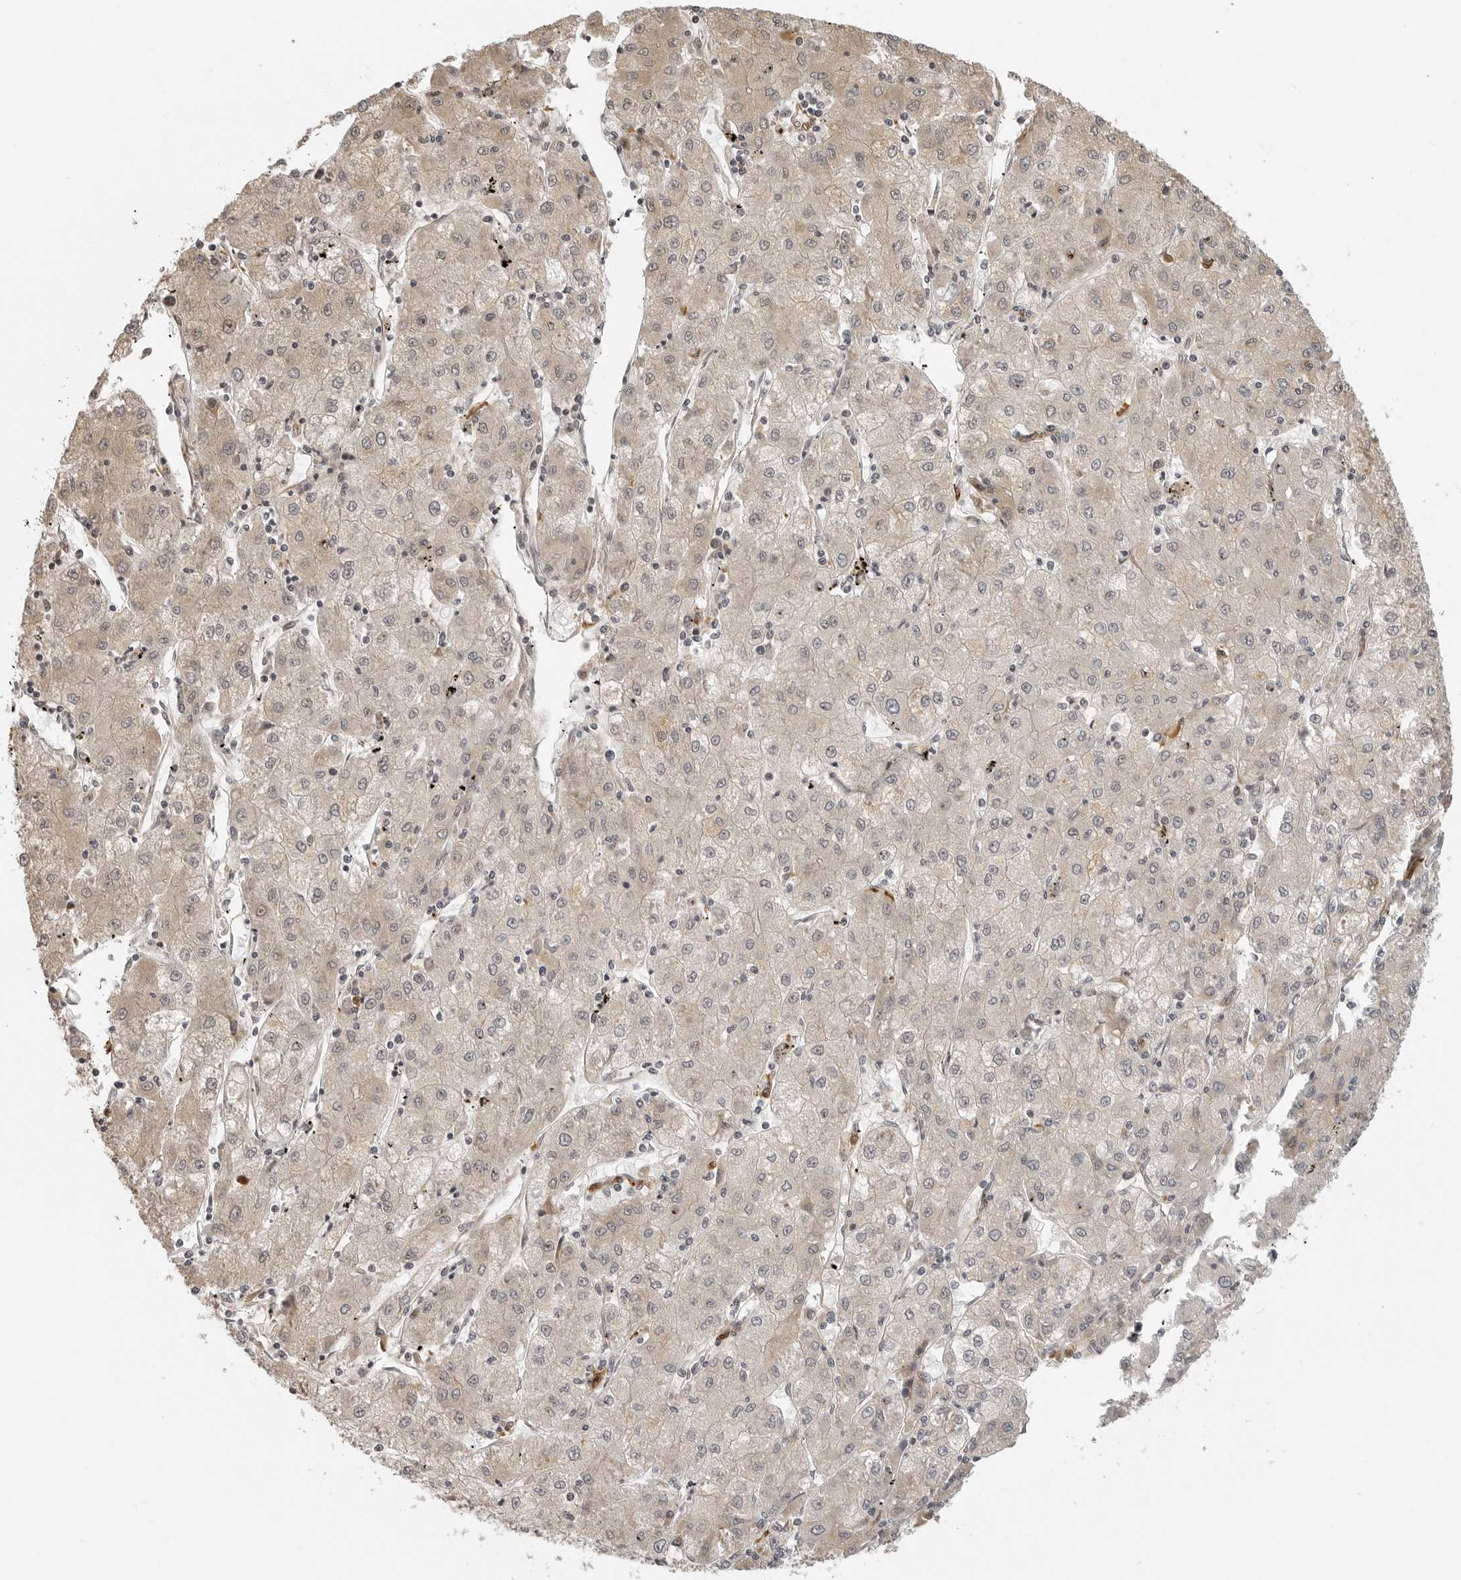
{"staining": {"intensity": "weak", "quantity": "<25%", "location": "cytoplasmic/membranous"}, "tissue": "liver cancer", "cell_type": "Tumor cells", "image_type": "cancer", "snomed": [{"axis": "morphology", "description": "Carcinoma, Hepatocellular, NOS"}, {"axis": "topography", "description": "Liver"}], "caption": "Human hepatocellular carcinoma (liver) stained for a protein using IHC exhibits no positivity in tumor cells.", "gene": "IDO1", "patient": {"sex": "male", "age": 72}}